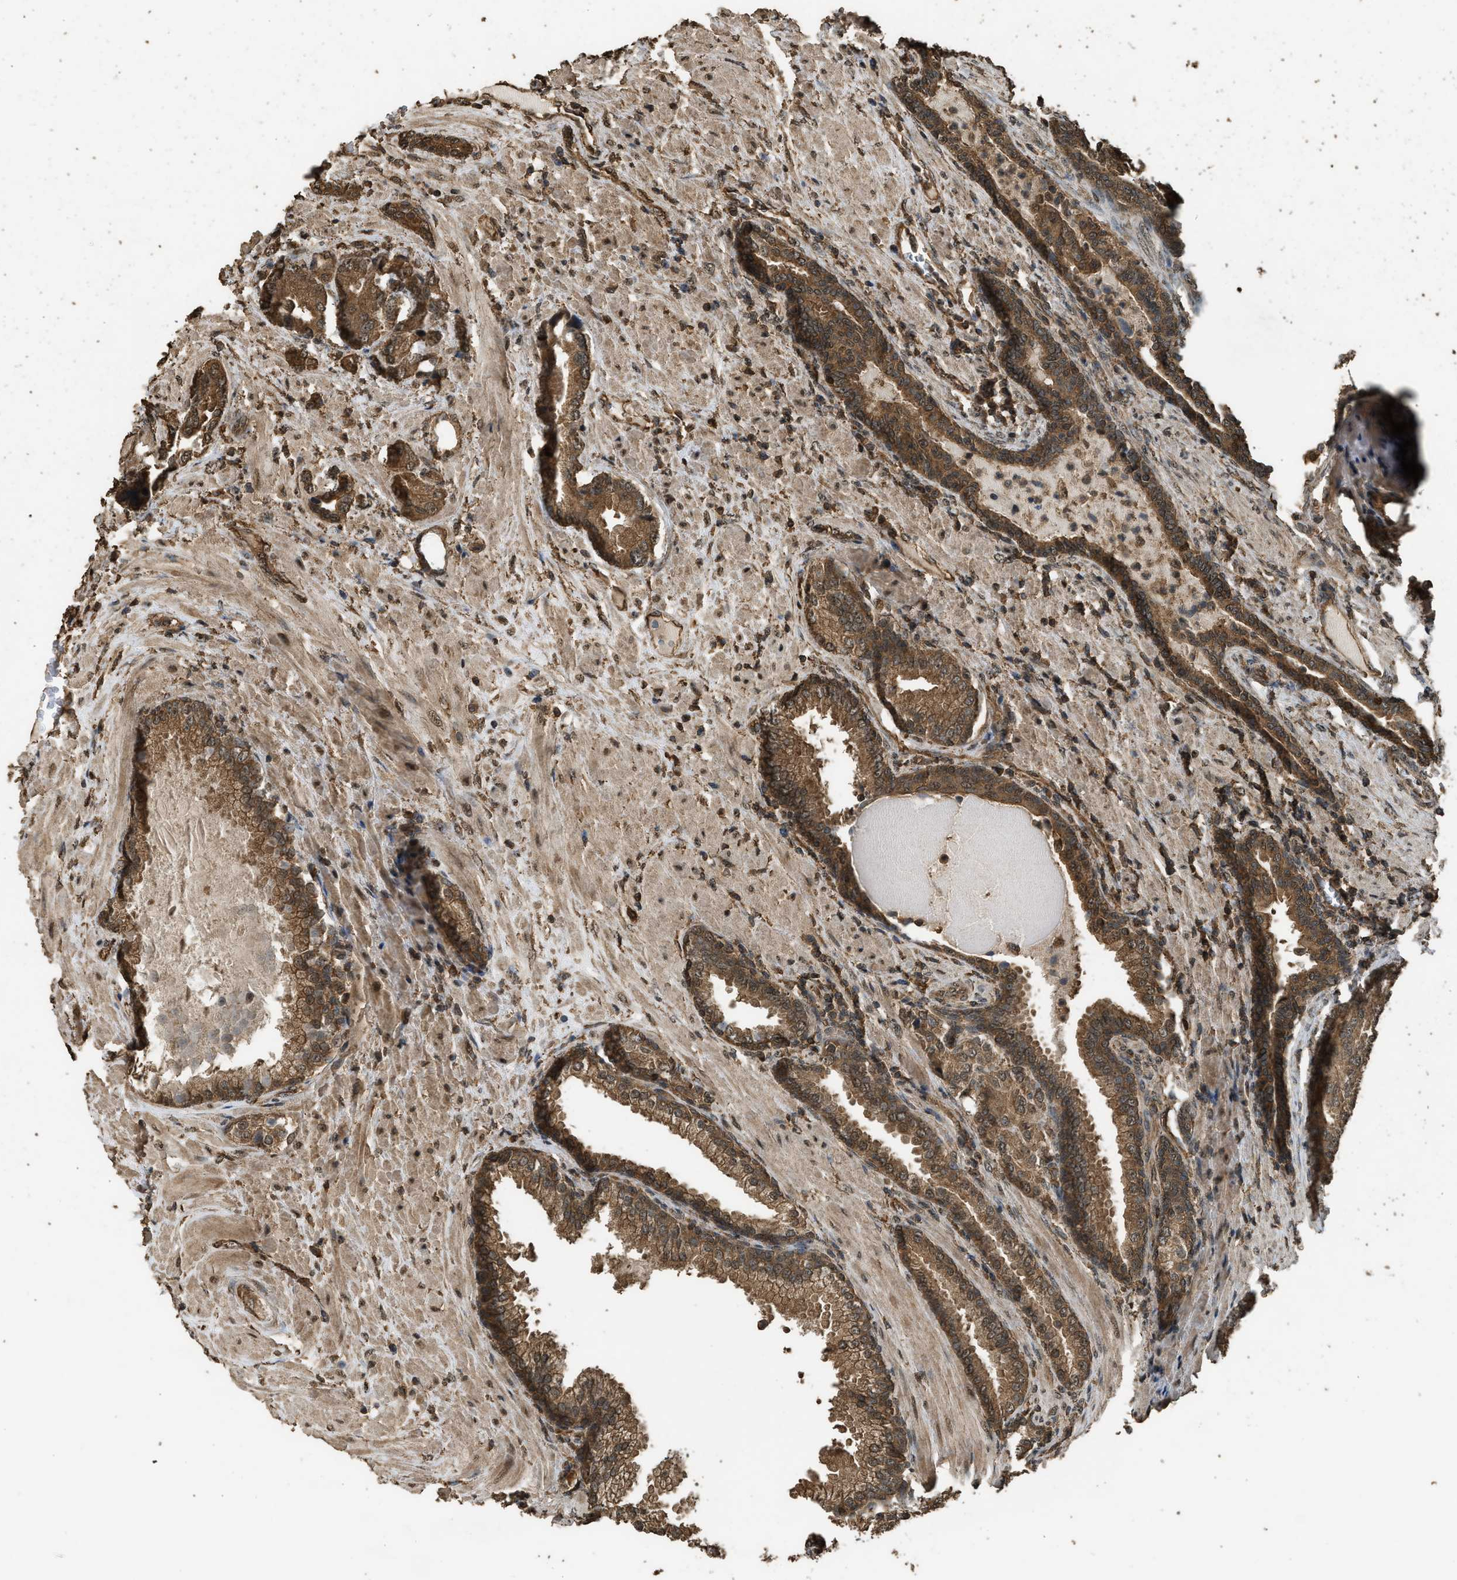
{"staining": {"intensity": "moderate", "quantity": ">75%", "location": "cytoplasmic/membranous"}, "tissue": "prostate cancer", "cell_type": "Tumor cells", "image_type": "cancer", "snomed": [{"axis": "morphology", "description": "Adenocarcinoma, High grade"}, {"axis": "topography", "description": "Prostate"}], "caption": "High-power microscopy captured an immunohistochemistry (IHC) histopathology image of prostate high-grade adenocarcinoma, revealing moderate cytoplasmic/membranous staining in approximately >75% of tumor cells.", "gene": "MYBL2", "patient": {"sex": "male", "age": 50}}